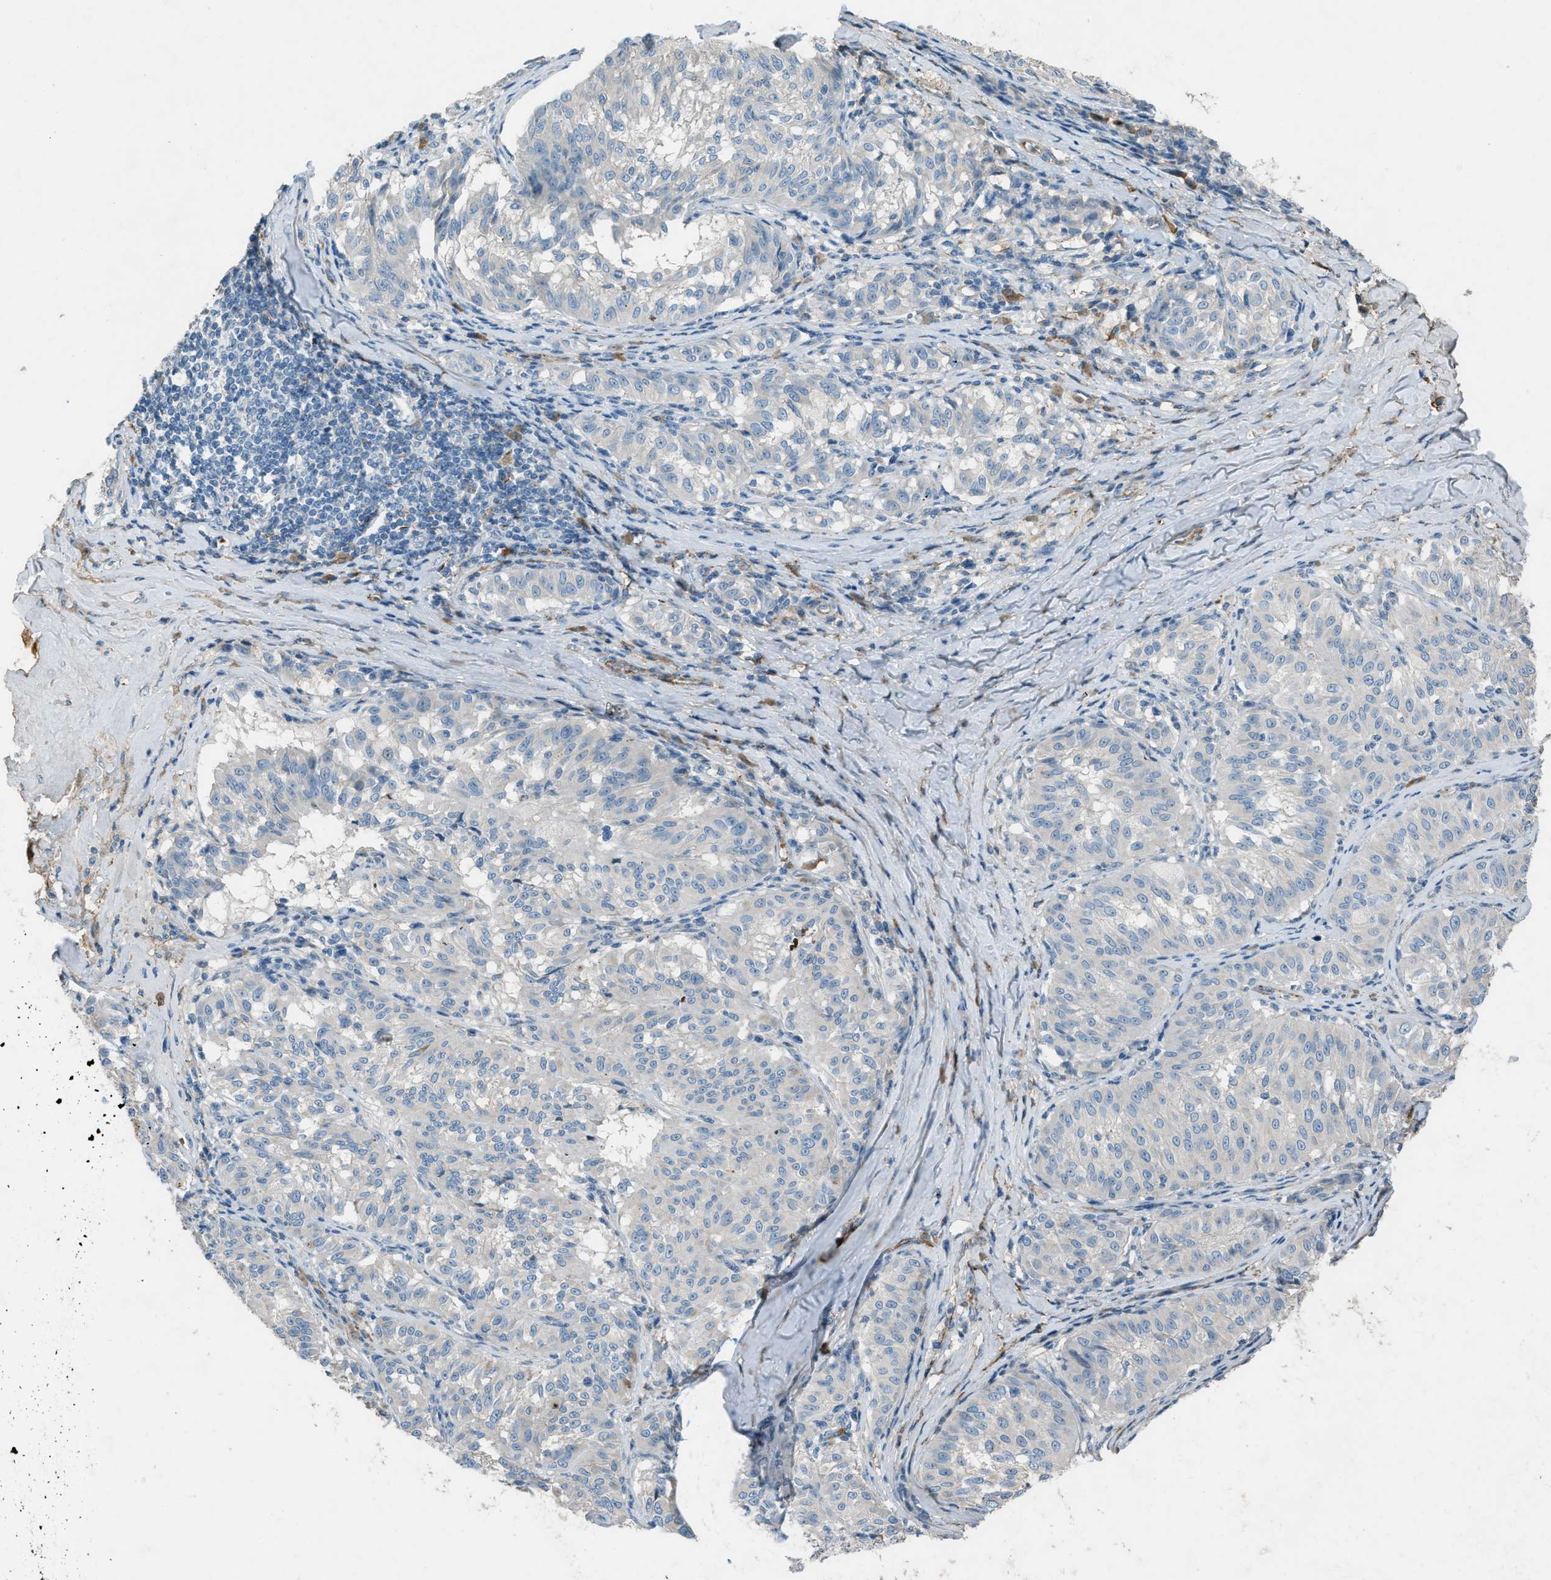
{"staining": {"intensity": "negative", "quantity": "none", "location": "none"}, "tissue": "melanoma", "cell_type": "Tumor cells", "image_type": "cancer", "snomed": [{"axis": "morphology", "description": "Malignant melanoma, NOS"}, {"axis": "topography", "description": "Skin"}], "caption": "An immunohistochemistry micrograph of melanoma is shown. There is no staining in tumor cells of melanoma.", "gene": "FBLN2", "patient": {"sex": "female", "age": 72}}